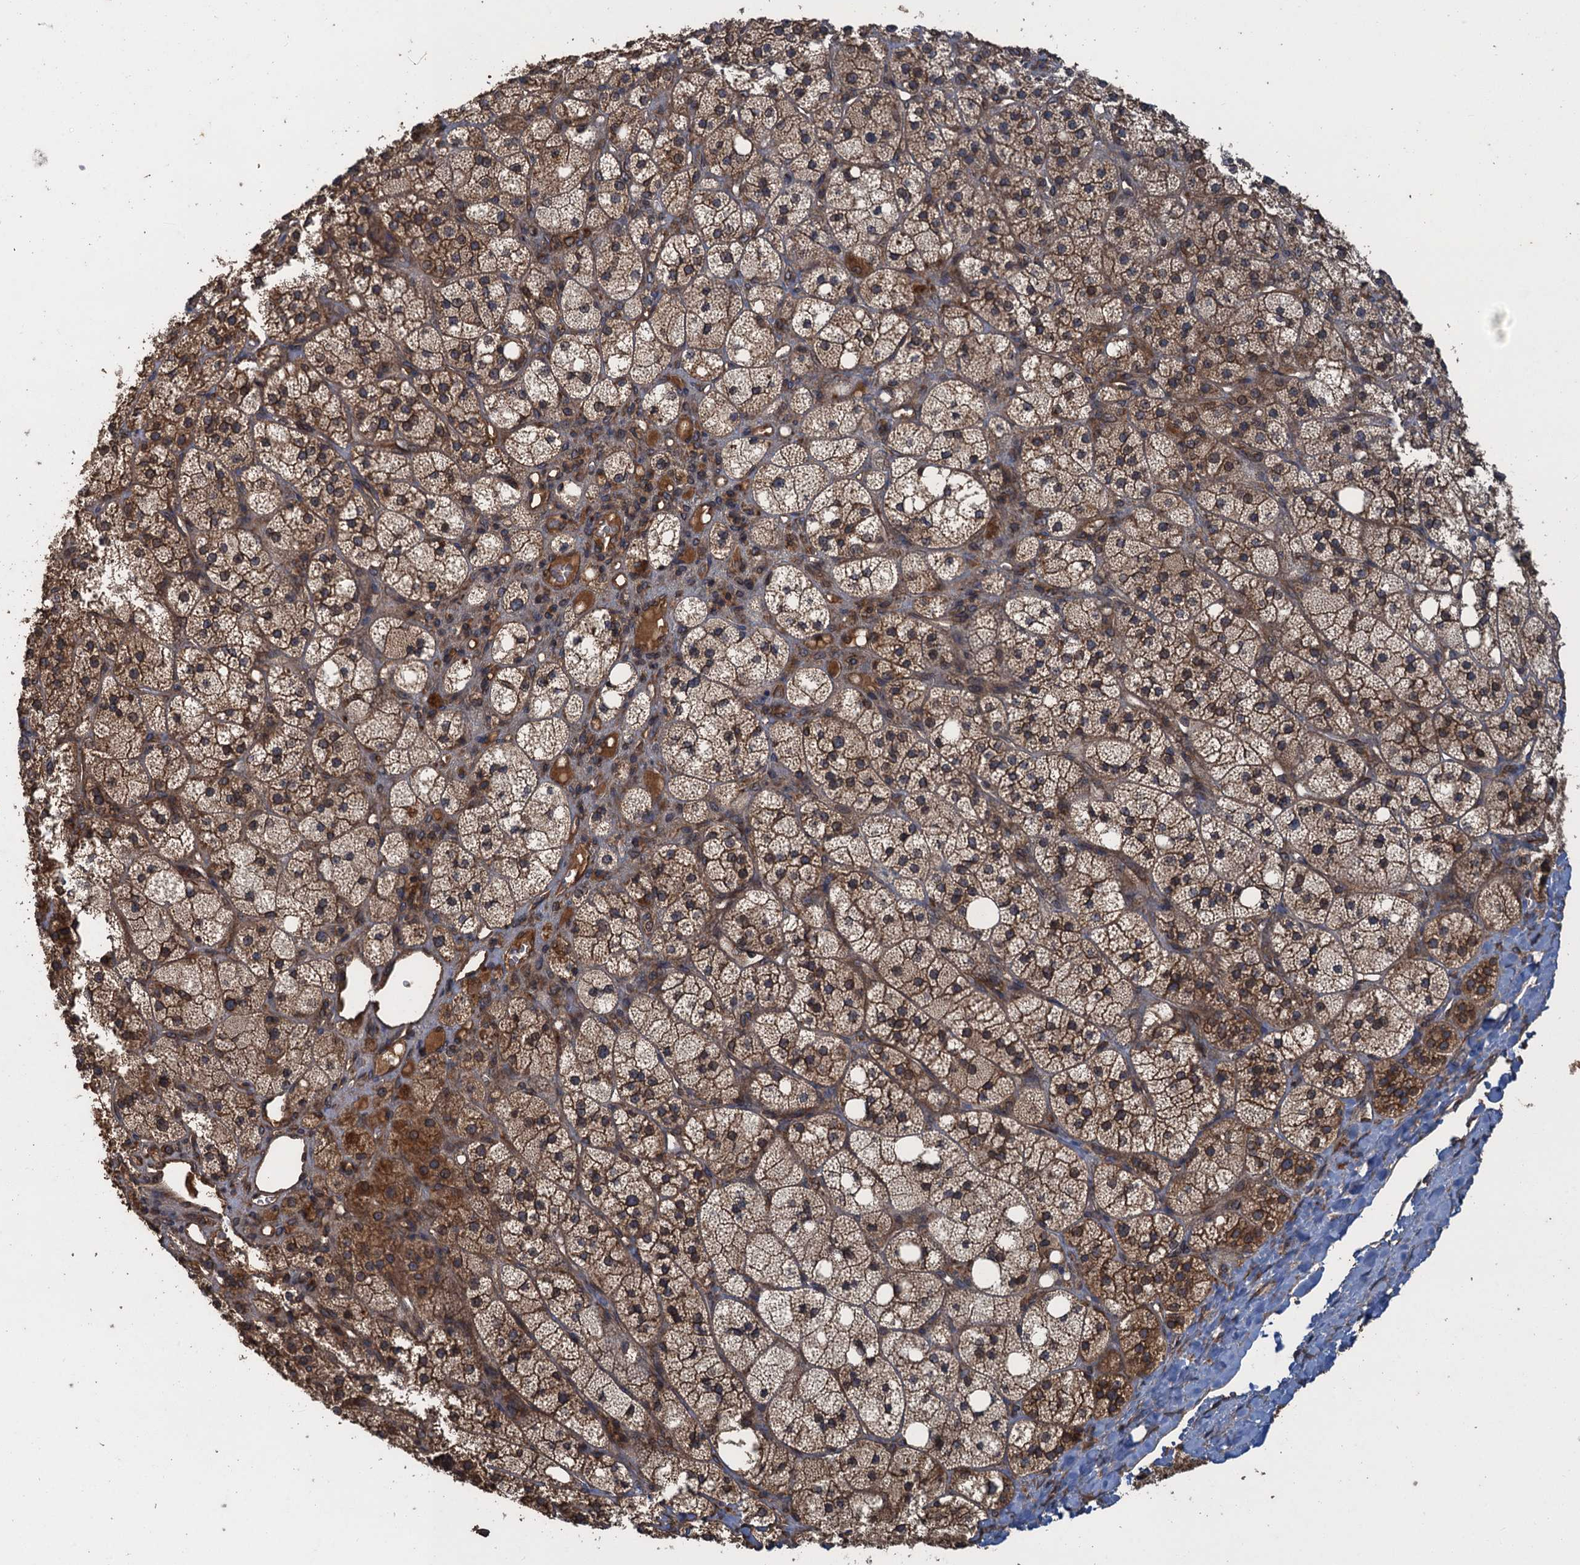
{"staining": {"intensity": "moderate", "quantity": ">75%", "location": "cytoplasmic/membranous"}, "tissue": "adrenal gland", "cell_type": "Glandular cells", "image_type": "normal", "snomed": [{"axis": "morphology", "description": "Normal tissue, NOS"}, {"axis": "topography", "description": "Adrenal gland"}], "caption": "Moderate cytoplasmic/membranous protein positivity is present in about >75% of glandular cells in adrenal gland.", "gene": "GLE1", "patient": {"sex": "male", "age": 61}}